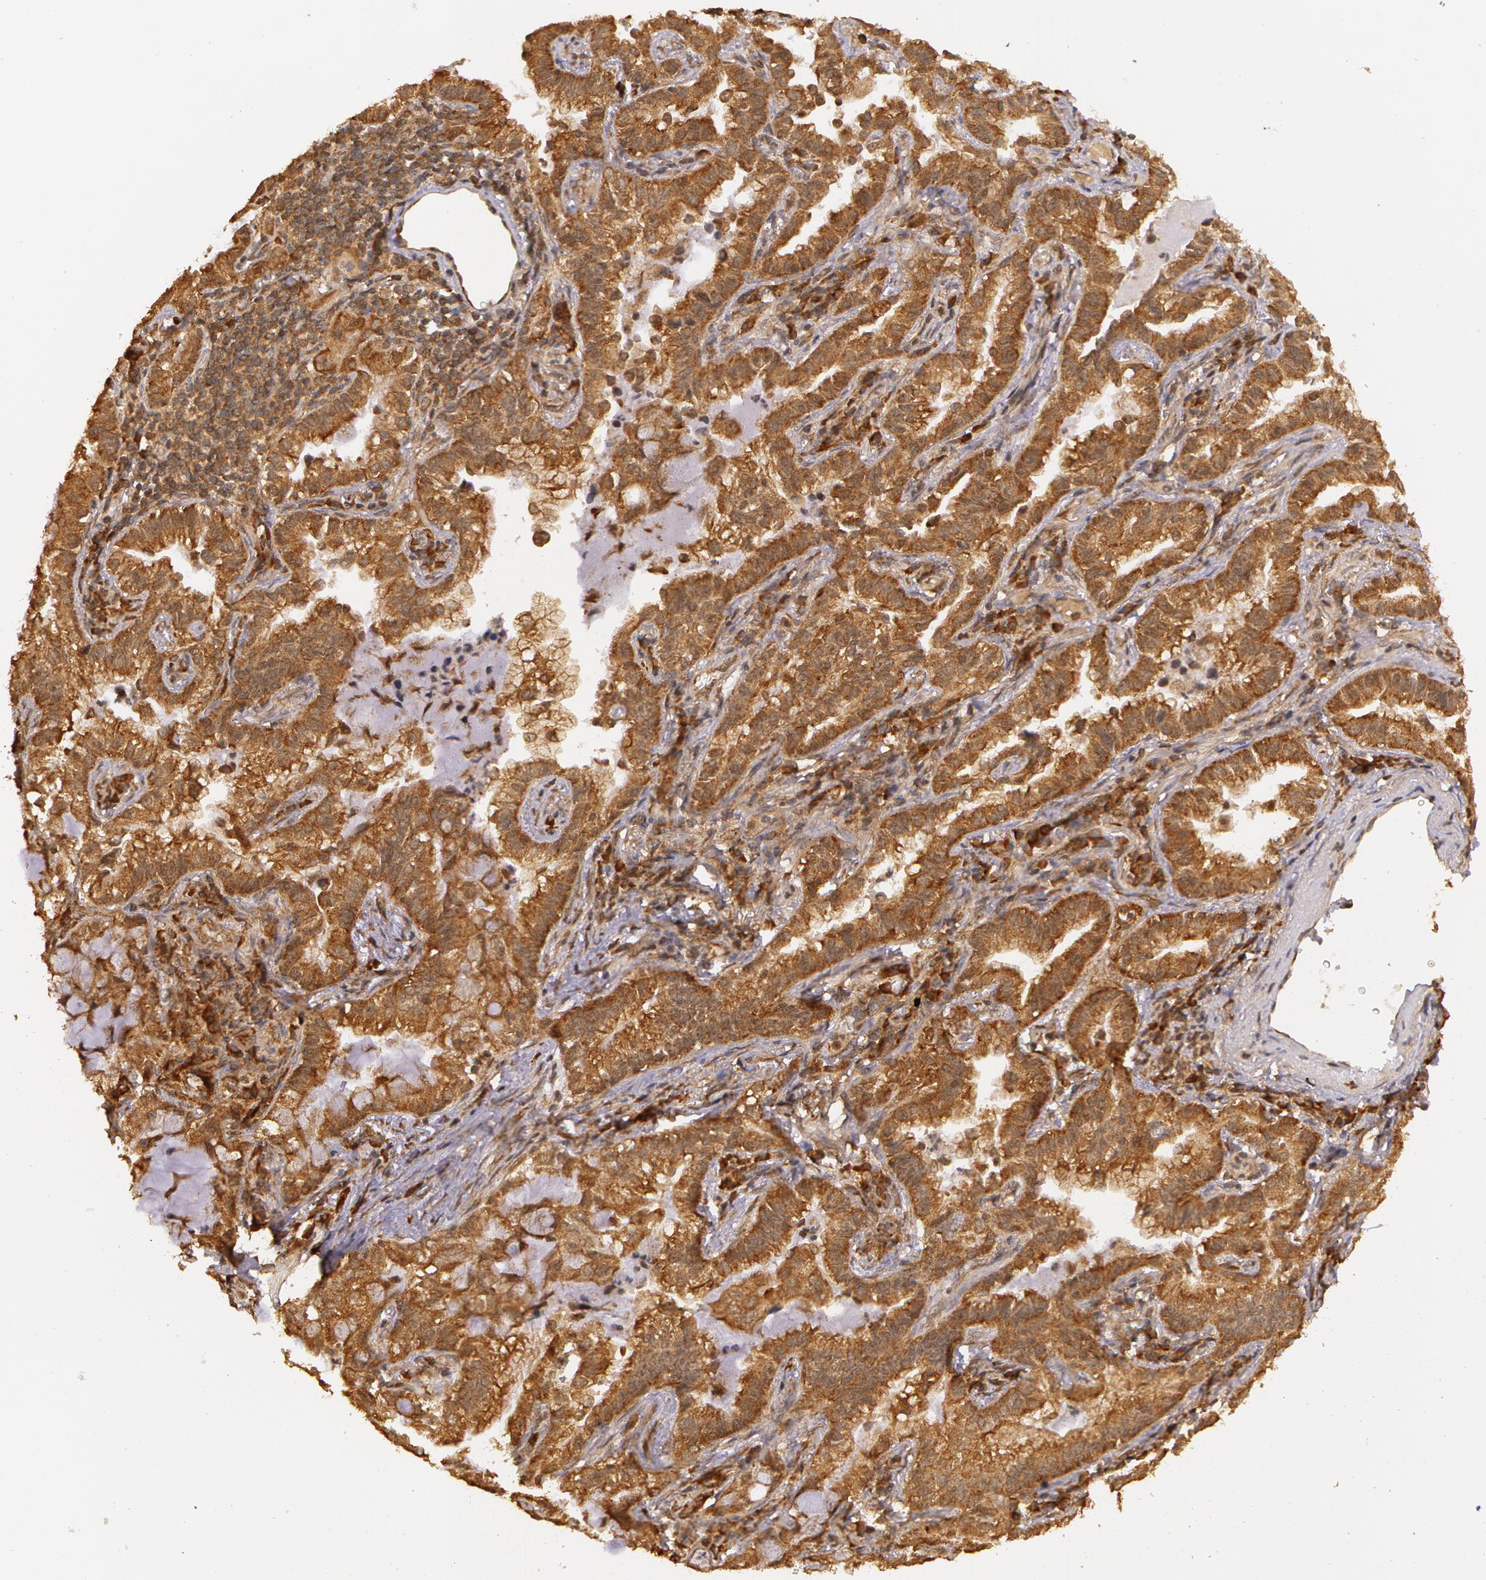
{"staining": {"intensity": "strong", "quantity": ">75%", "location": "cytoplasmic/membranous"}, "tissue": "lung cancer", "cell_type": "Tumor cells", "image_type": "cancer", "snomed": [{"axis": "morphology", "description": "Adenocarcinoma, NOS"}, {"axis": "topography", "description": "Lung"}], "caption": "Lung adenocarcinoma stained with immunohistochemistry (IHC) reveals strong cytoplasmic/membranous expression in about >75% of tumor cells. (DAB = brown stain, brightfield microscopy at high magnification).", "gene": "ASCC2", "patient": {"sex": "female", "age": 50}}